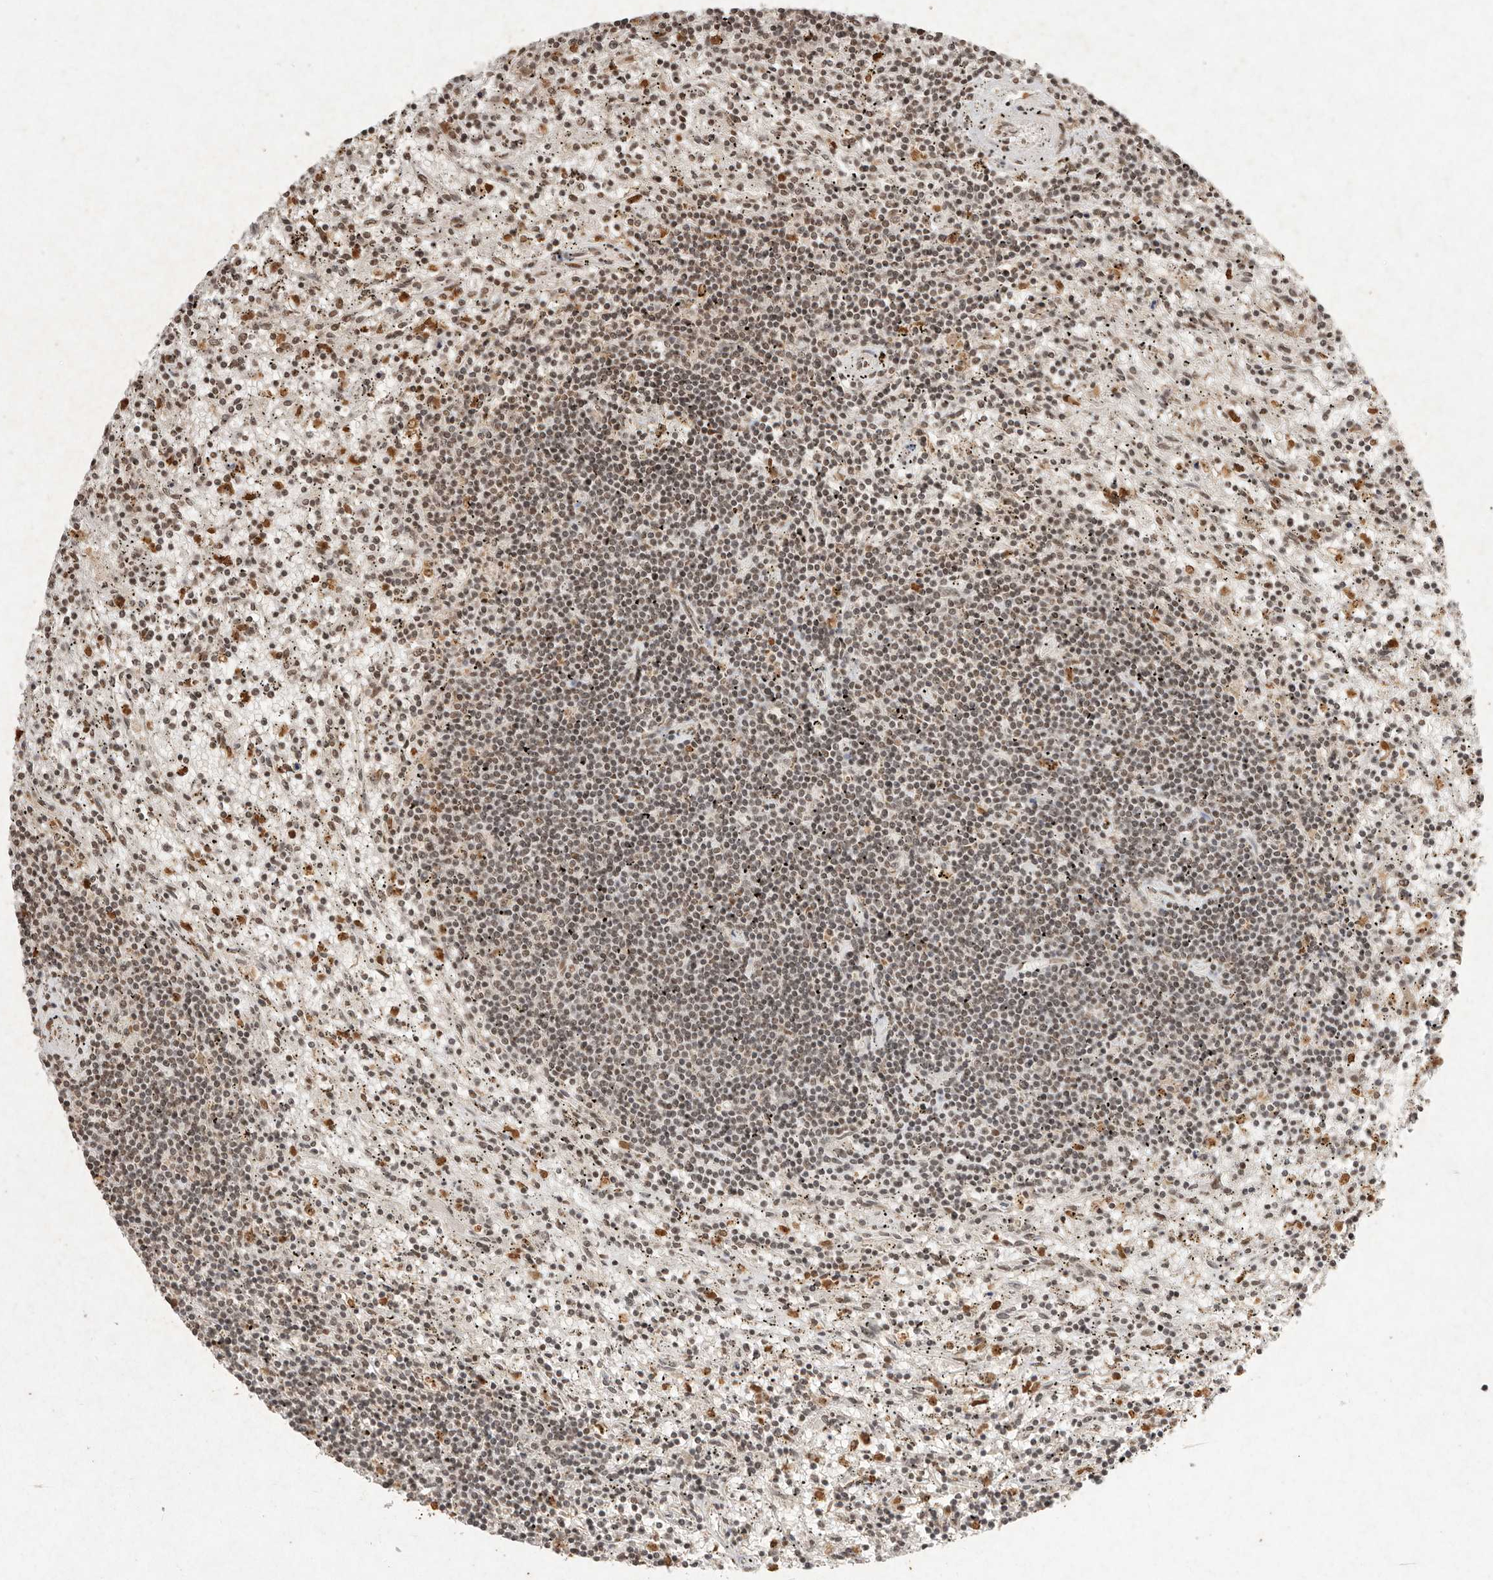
{"staining": {"intensity": "weak", "quantity": "25%-75%", "location": "nuclear"}, "tissue": "lymphoma", "cell_type": "Tumor cells", "image_type": "cancer", "snomed": [{"axis": "morphology", "description": "Malignant lymphoma, non-Hodgkin's type, Low grade"}, {"axis": "topography", "description": "Spleen"}], "caption": "A micrograph of lymphoma stained for a protein exhibits weak nuclear brown staining in tumor cells.", "gene": "NKX3-2", "patient": {"sex": "male", "age": 76}}